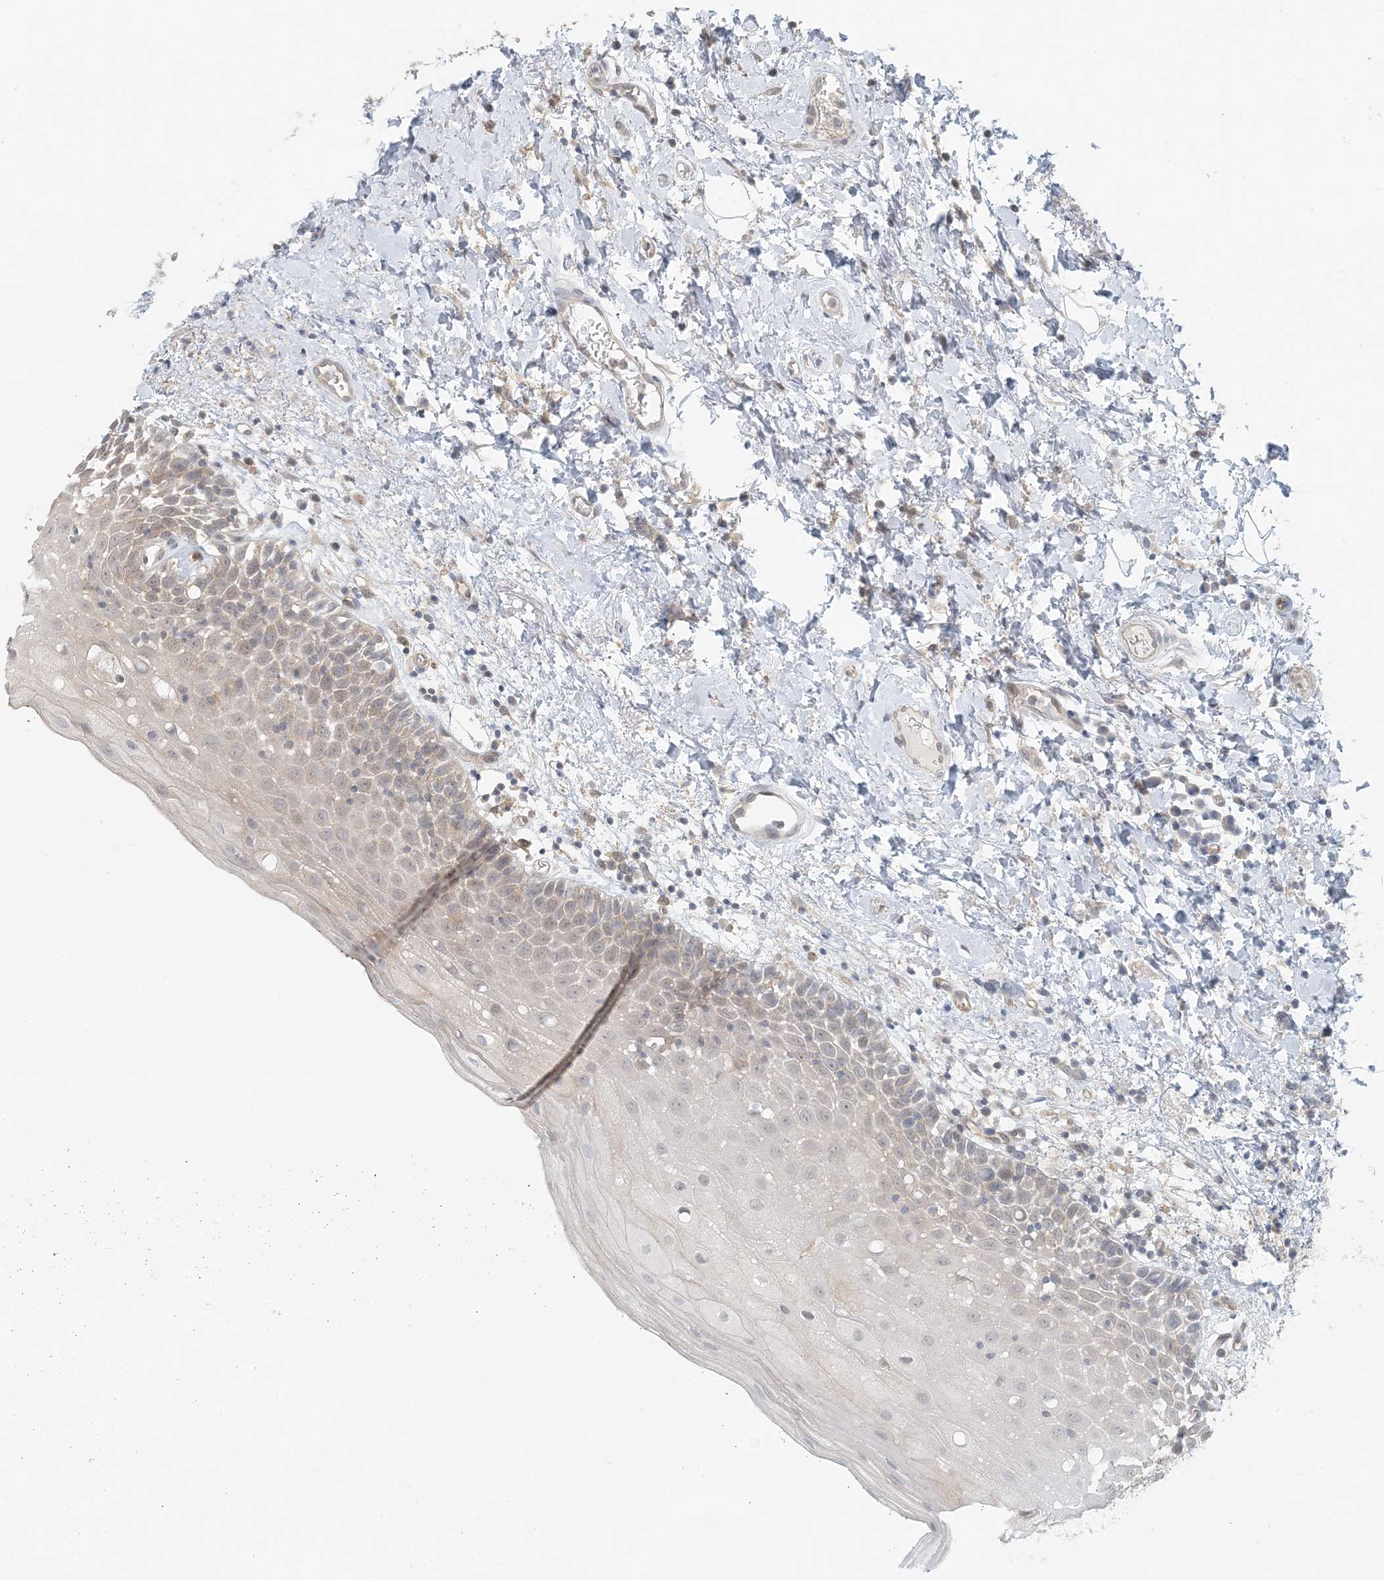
{"staining": {"intensity": "weak", "quantity": "<25%", "location": "cytoplasmic/membranous"}, "tissue": "oral mucosa", "cell_type": "Squamous epithelial cells", "image_type": "normal", "snomed": [{"axis": "morphology", "description": "Normal tissue, NOS"}, {"axis": "topography", "description": "Oral tissue"}], "caption": "Squamous epithelial cells show no significant protein staining in benign oral mucosa.", "gene": "OBI1", "patient": {"sex": "male", "age": 74}}